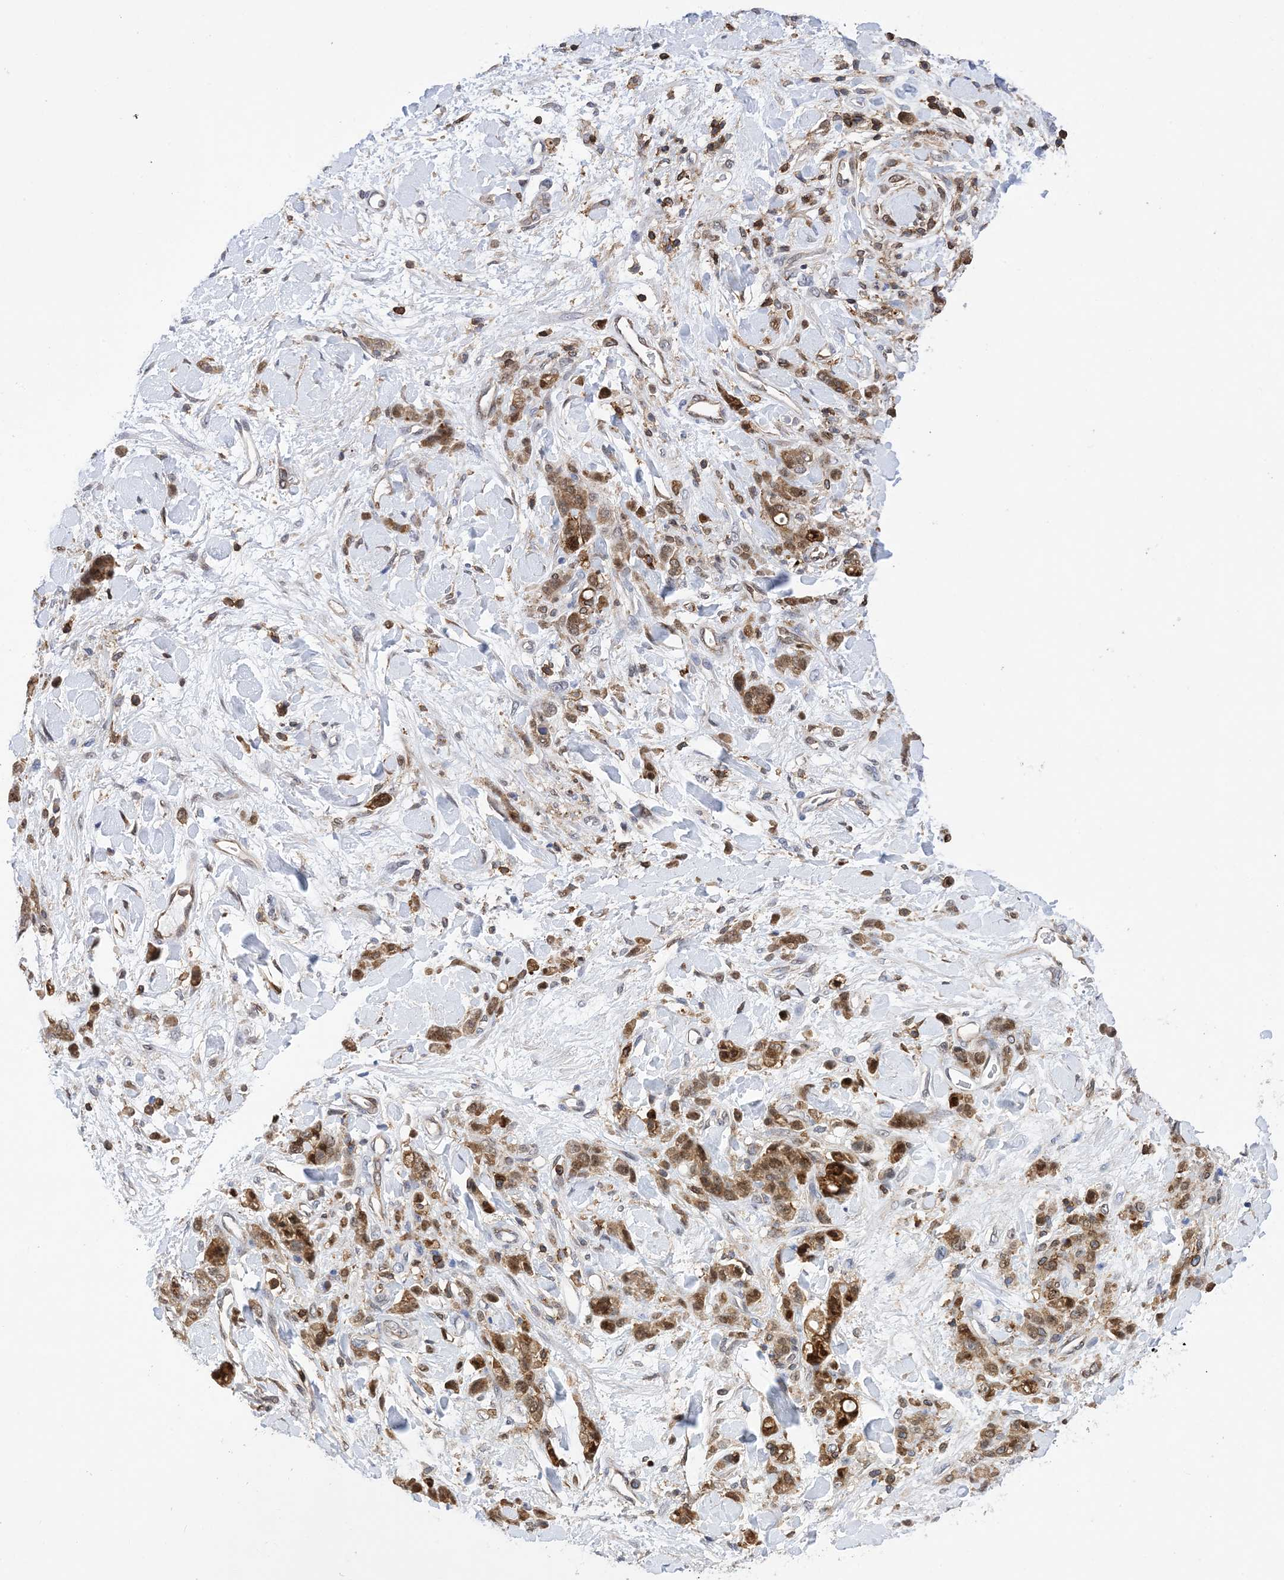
{"staining": {"intensity": "strong", "quantity": ">75%", "location": "cytoplasmic/membranous"}, "tissue": "stomach cancer", "cell_type": "Tumor cells", "image_type": "cancer", "snomed": [{"axis": "morphology", "description": "Normal tissue, NOS"}, {"axis": "morphology", "description": "Adenocarcinoma, NOS"}, {"axis": "topography", "description": "Stomach"}], "caption": "An image of human stomach cancer (adenocarcinoma) stained for a protein shows strong cytoplasmic/membranous brown staining in tumor cells. (Stains: DAB (3,3'-diaminobenzidine) in brown, nuclei in blue, Microscopy: brightfield microscopy at high magnification).", "gene": "ANXA1", "patient": {"sex": "male", "age": 82}}